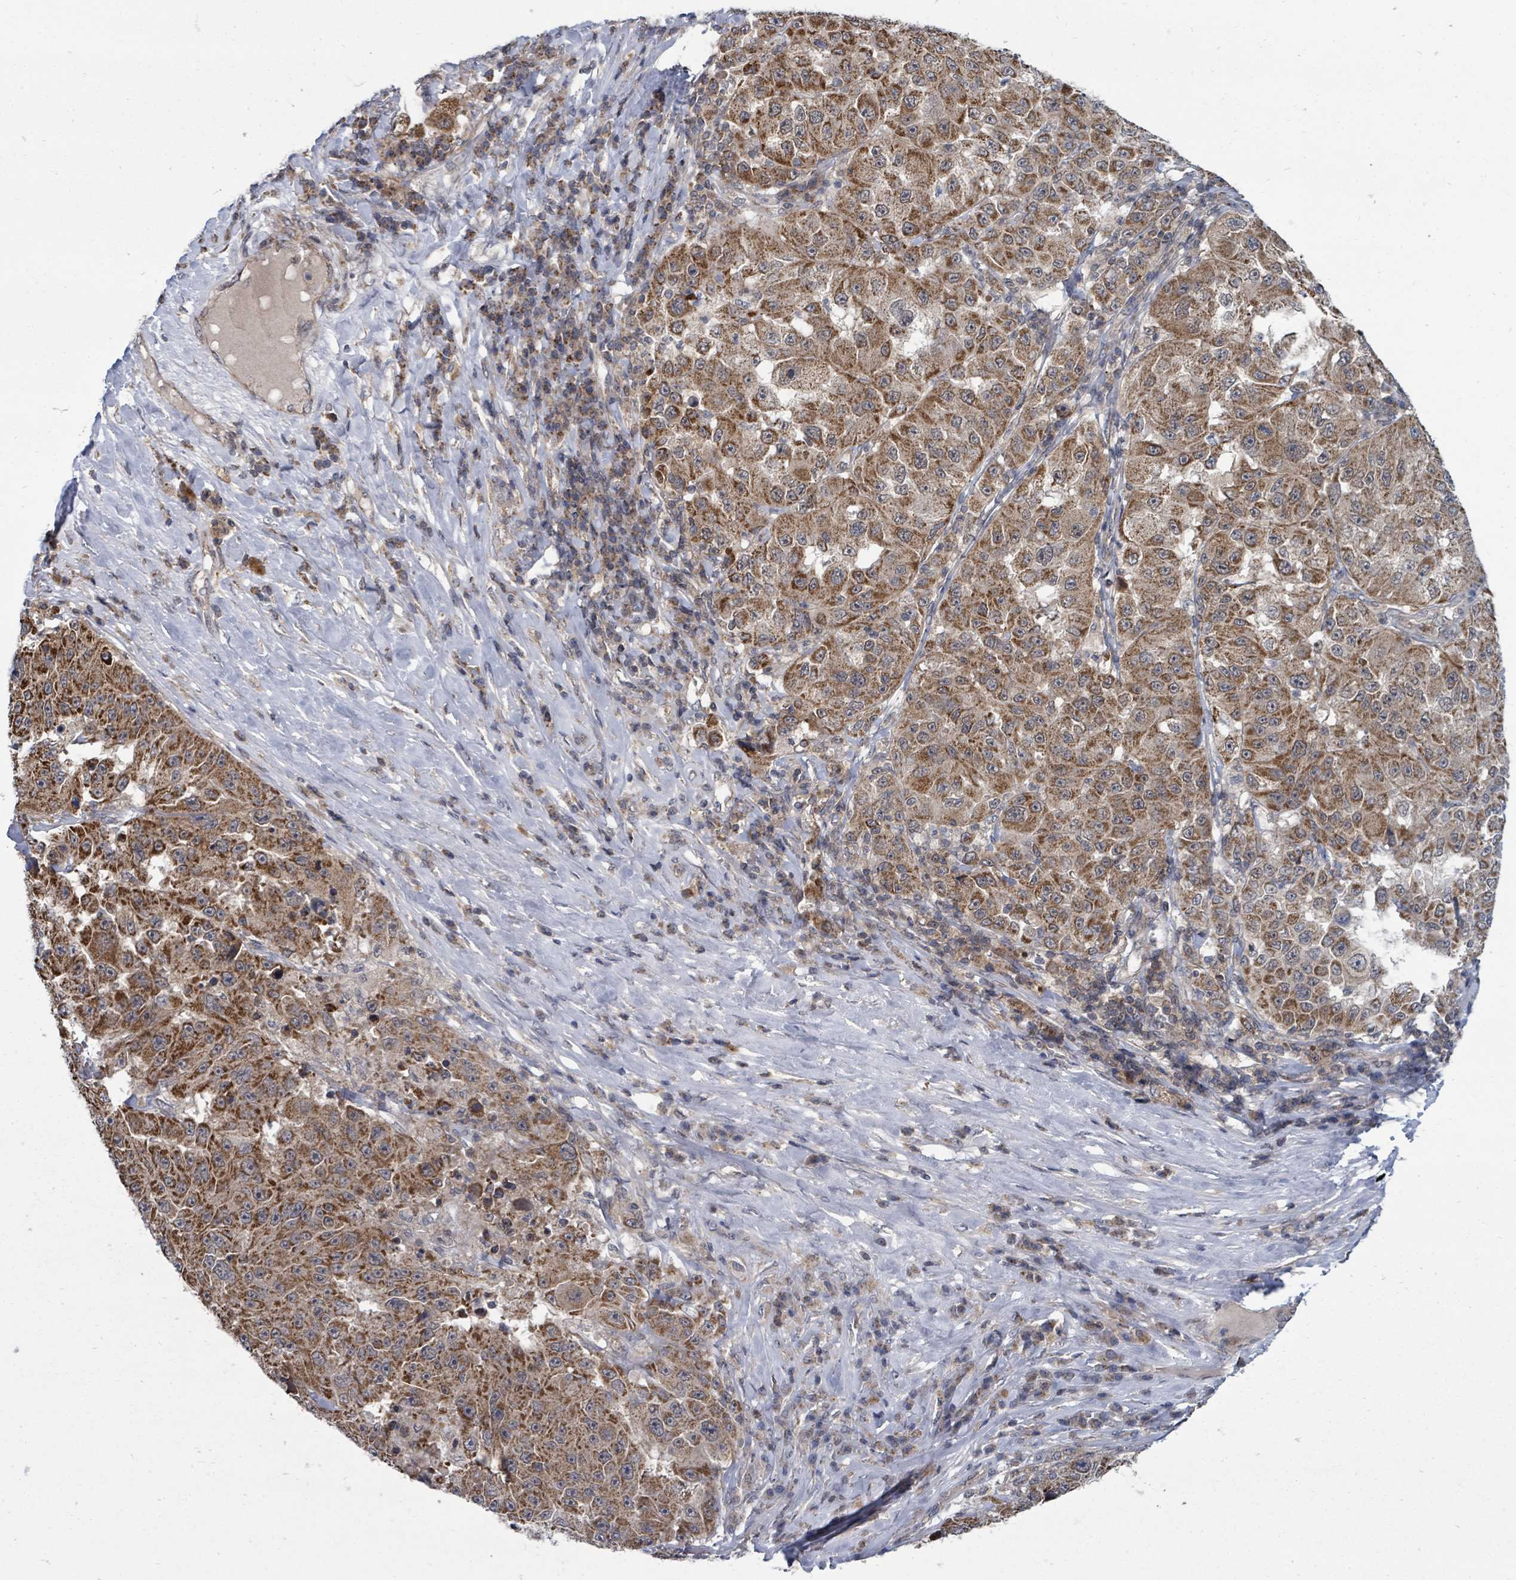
{"staining": {"intensity": "strong", "quantity": ">75%", "location": "cytoplasmic/membranous"}, "tissue": "melanoma", "cell_type": "Tumor cells", "image_type": "cancer", "snomed": [{"axis": "morphology", "description": "Malignant melanoma, Metastatic site"}, {"axis": "topography", "description": "Lymph node"}], "caption": "Human melanoma stained for a protein (brown) shows strong cytoplasmic/membranous positive staining in approximately >75% of tumor cells.", "gene": "MAGOHB", "patient": {"sex": "male", "age": 62}}